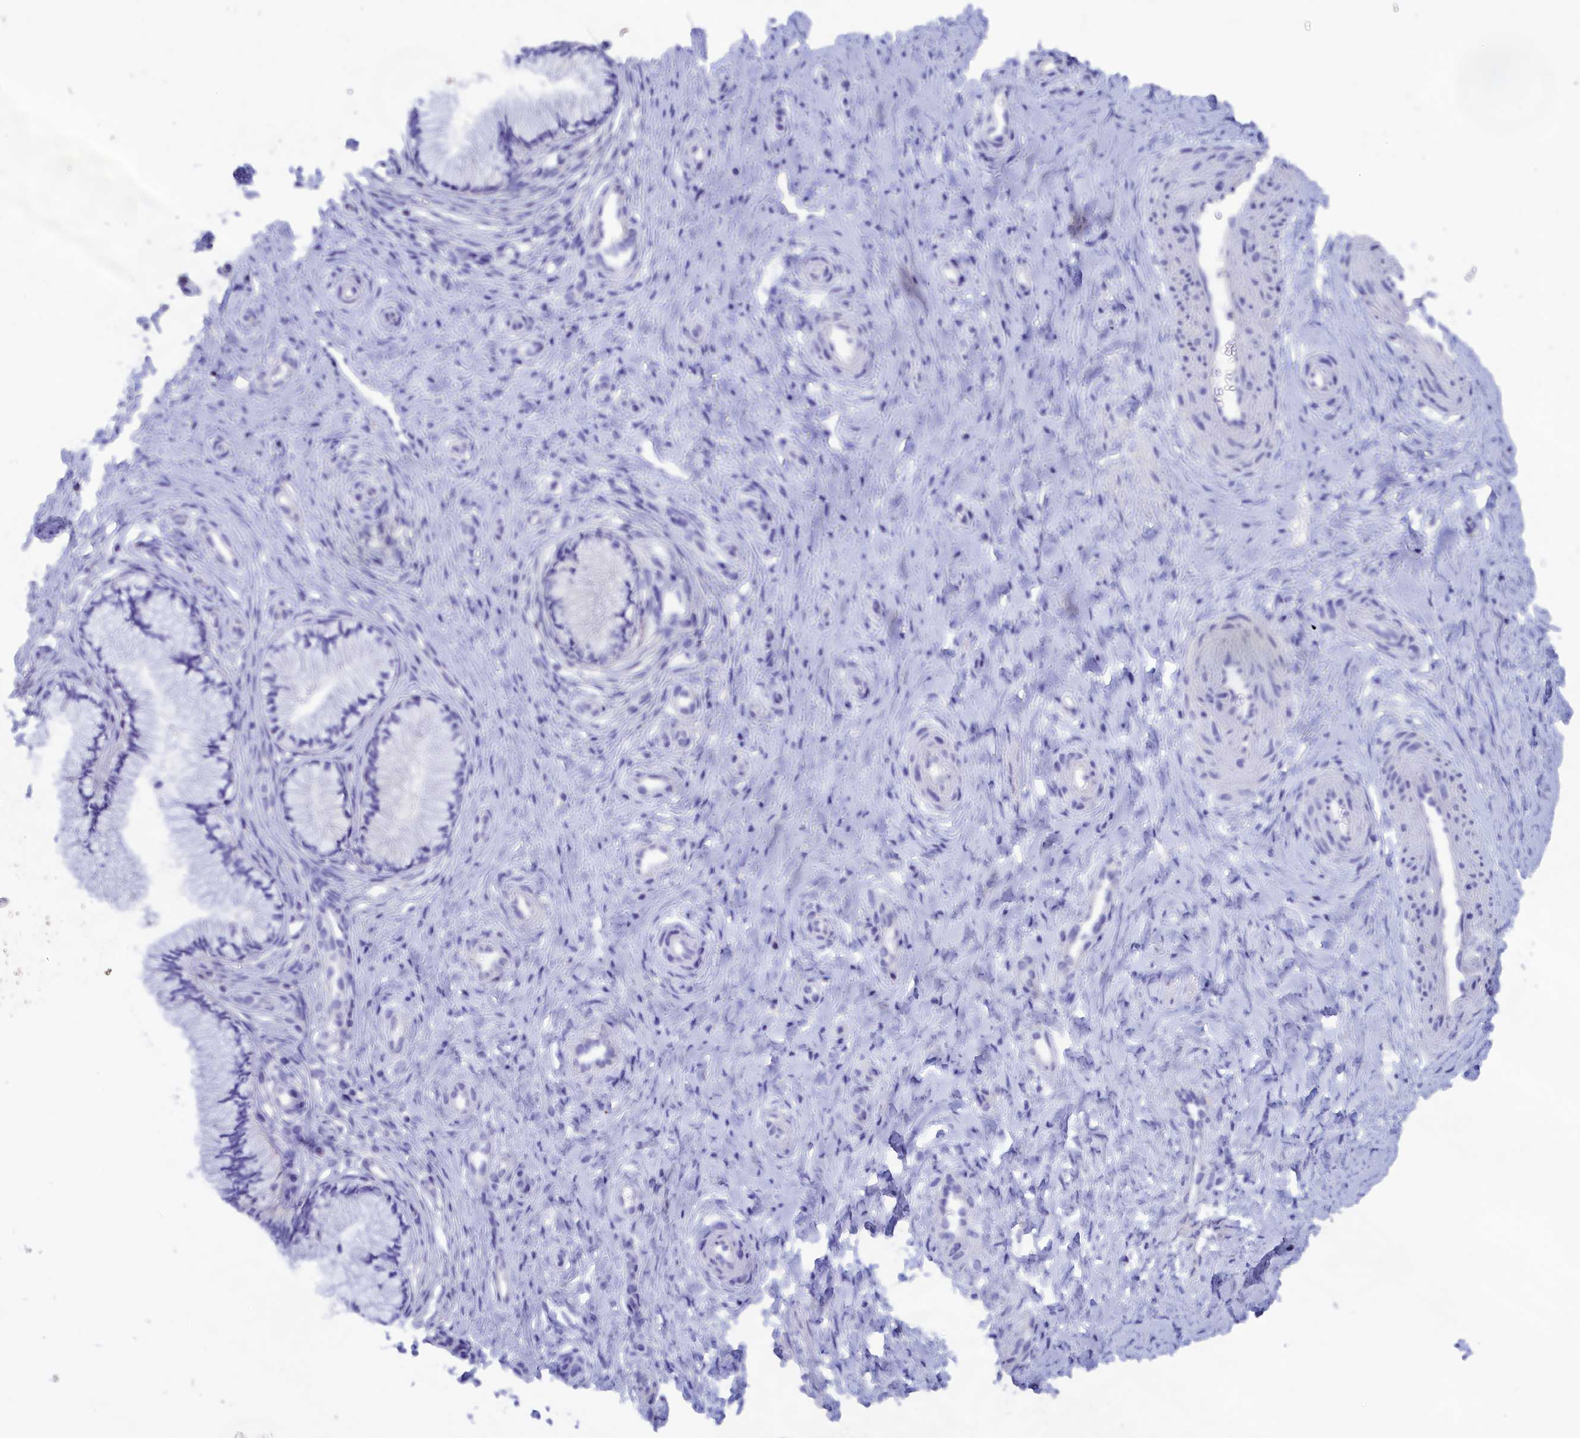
{"staining": {"intensity": "negative", "quantity": "none", "location": "none"}, "tissue": "cervix", "cell_type": "Glandular cells", "image_type": "normal", "snomed": [{"axis": "morphology", "description": "Normal tissue, NOS"}, {"axis": "topography", "description": "Cervix"}], "caption": "Micrograph shows no significant protein staining in glandular cells of normal cervix.", "gene": "PRDM12", "patient": {"sex": "female", "age": 36}}